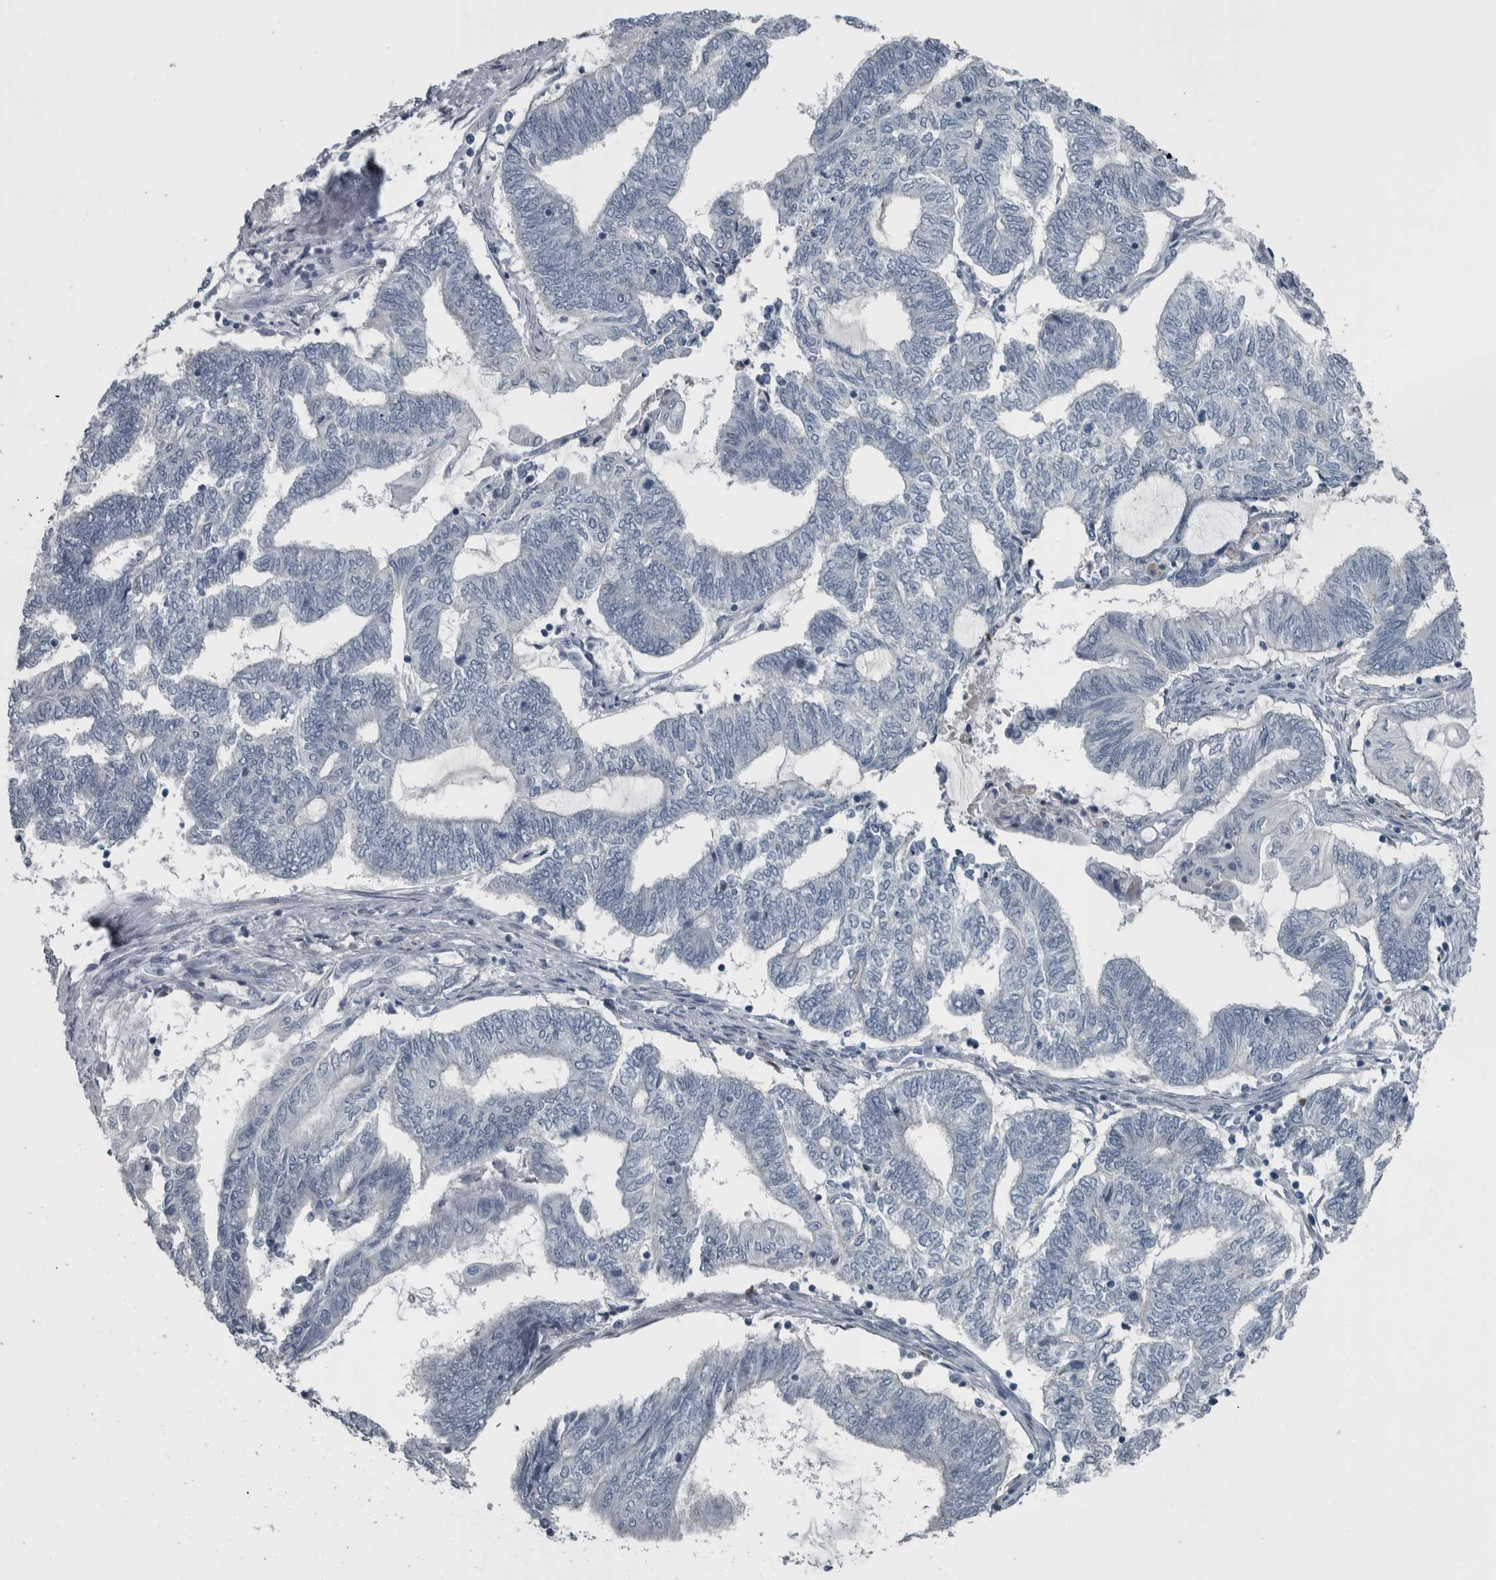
{"staining": {"intensity": "negative", "quantity": "none", "location": "none"}, "tissue": "endometrial cancer", "cell_type": "Tumor cells", "image_type": "cancer", "snomed": [{"axis": "morphology", "description": "Adenocarcinoma, NOS"}, {"axis": "topography", "description": "Uterus"}, {"axis": "topography", "description": "Endometrium"}], "caption": "This is a histopathology image of immunohistochemistry staining of endometrial cancer, which shows no positivity in tumor cells.", "gene": "KRT20", "patient": {"sex": "female", "age": 70}}